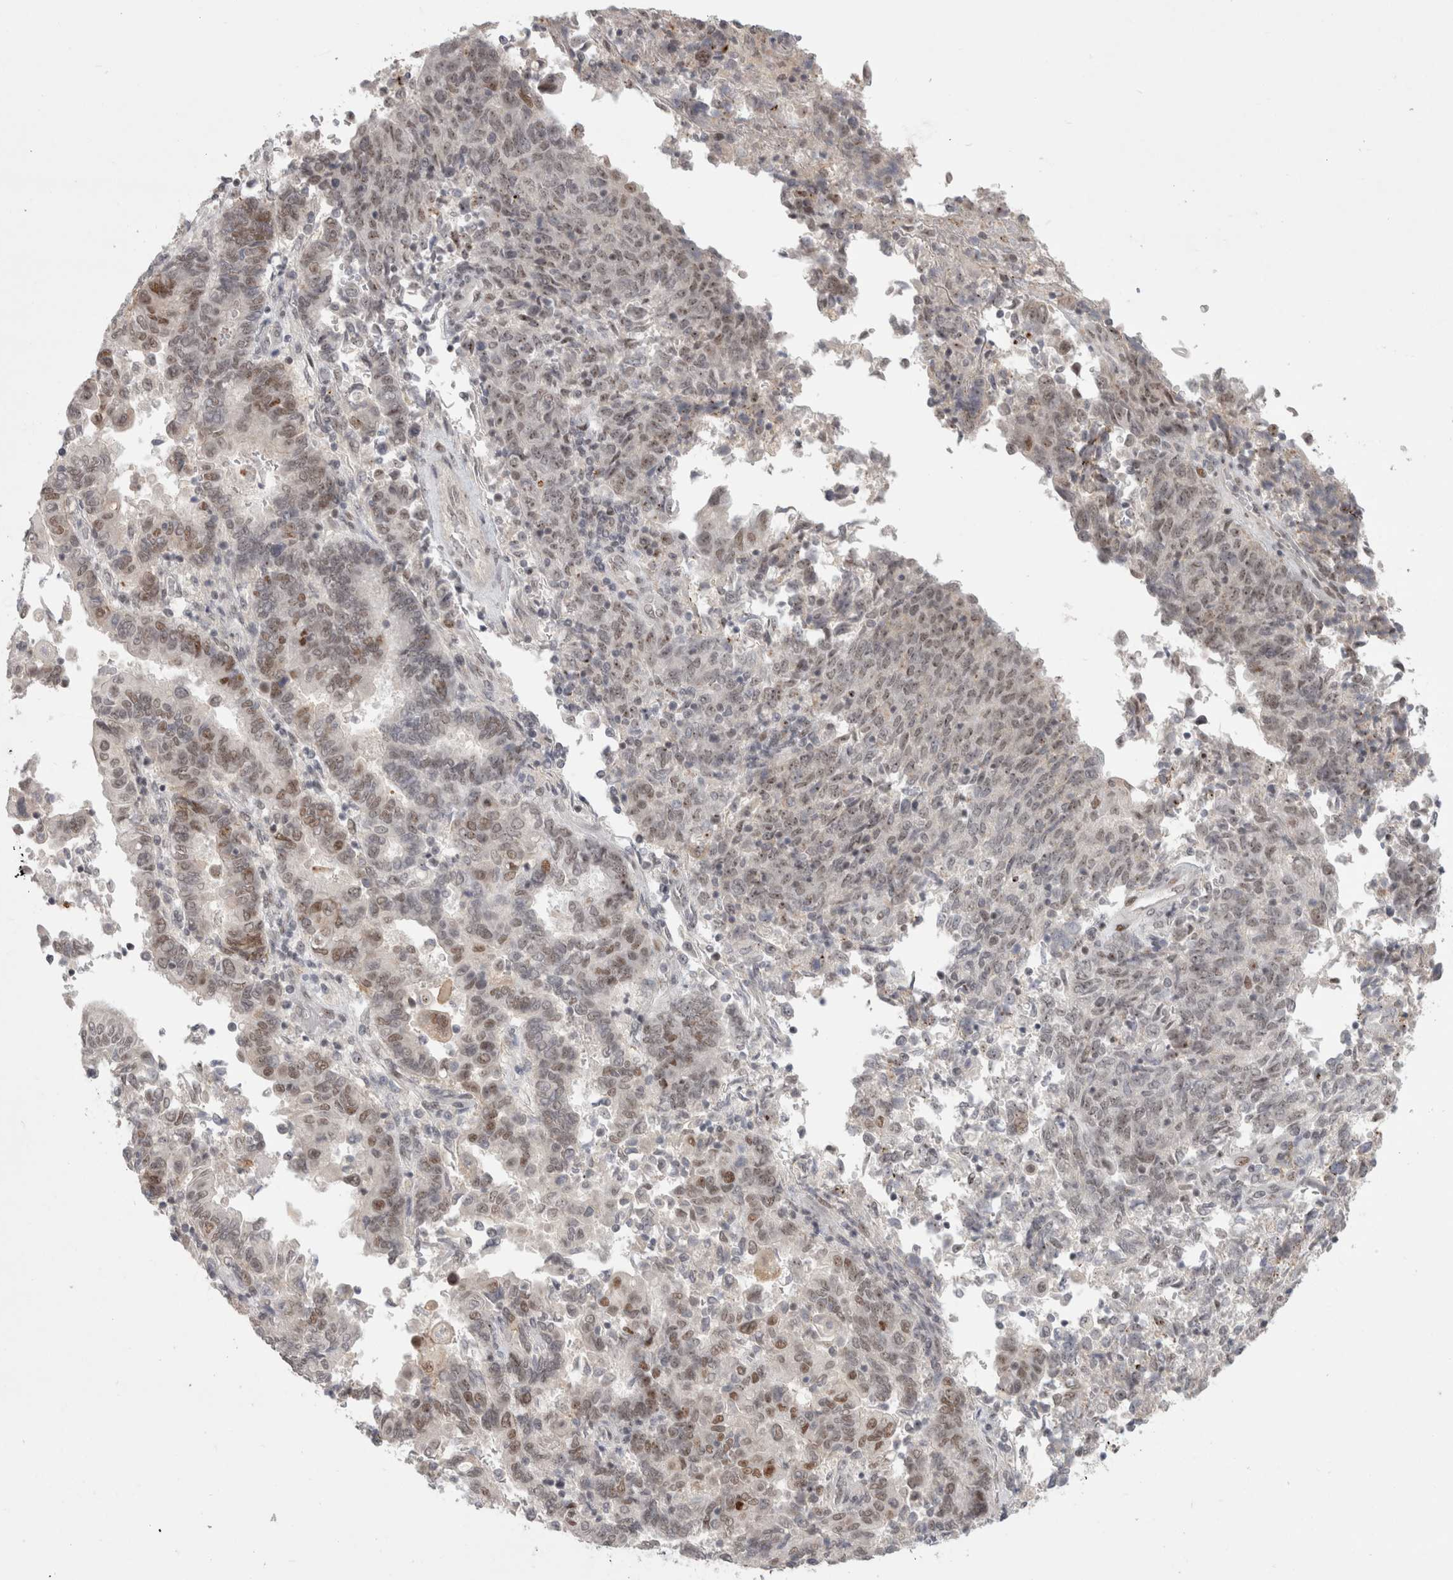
{"staining": {"intensity": "weak", "quantity": "25%-75%", "location": "nuclear"}, "tissue": "endometrial cancer", "cell_type": "Tumor cells", "image_type": "cancer", "snomed": [{"axis": "morphology", "description": "Adenocarcinoma, NOS"}, {"axis": "topography", "description": "Endometrium"}], "caption": "A high-resolution histopathology image shows immunohistochemistry (IHC) staining of endometrial cancer (adenocarcinoma), which demonstrates weak nuclear positivity in approximately 25%-75% of tumor cells.", "gene": "SENP6", "patient": {"sex": "female", "age": 80}}